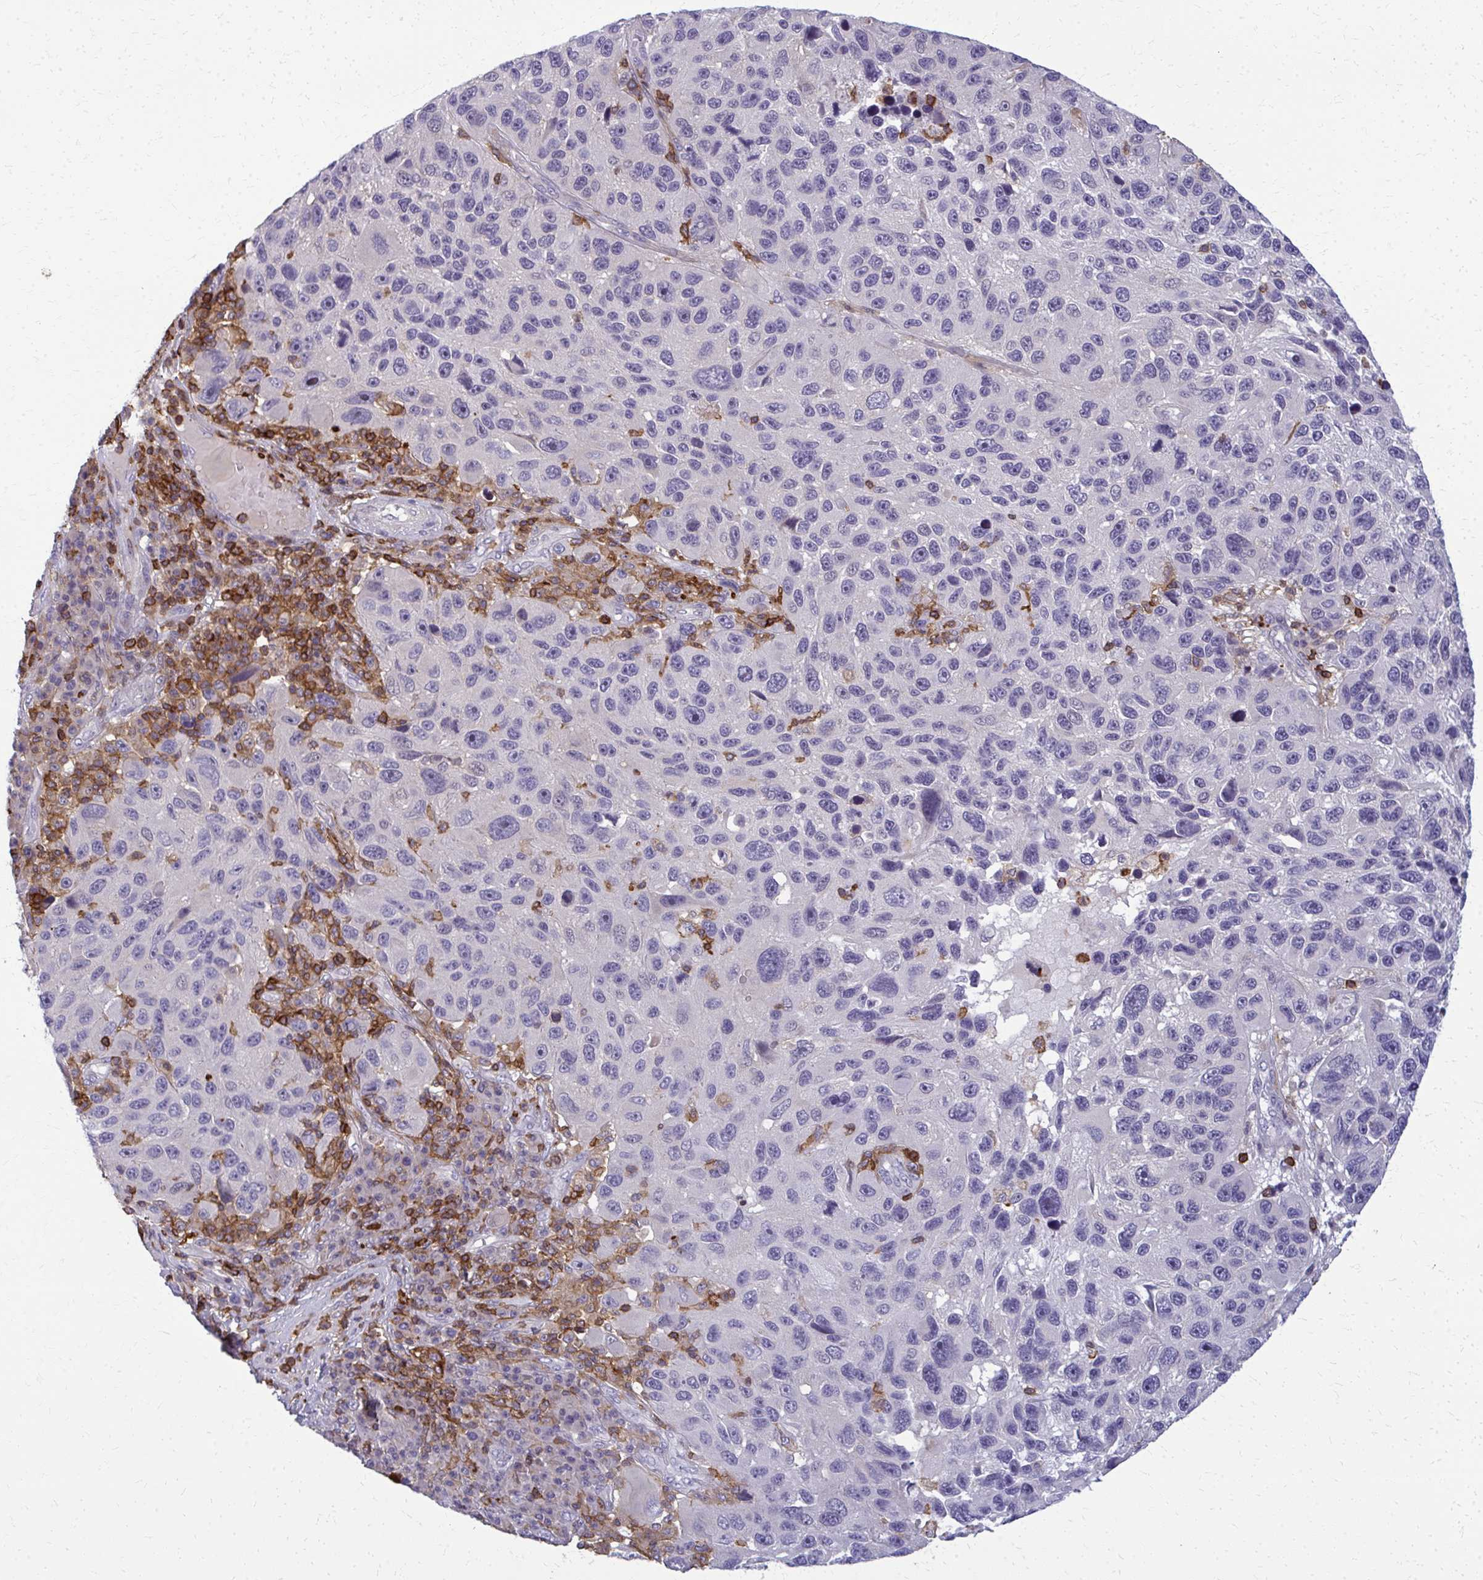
{"staining": {"intensity": "negative", "quantity": "none", "location": "none"}, "tissue": "melanoma", "cell_type": "Tumor cells", "image_type": "cancer", "snomed": [{"axis": "morphology", "description": "Malignant melanoma, NOS"}, {"axis": "topography", "description": "Skin"}], "caption": "Human melanoma stained for a protein using immunohistochemistry exhibits no staining in tumor cells.", "gene": "AP5M1", "patient": {"sex": "male", "age": 53}}